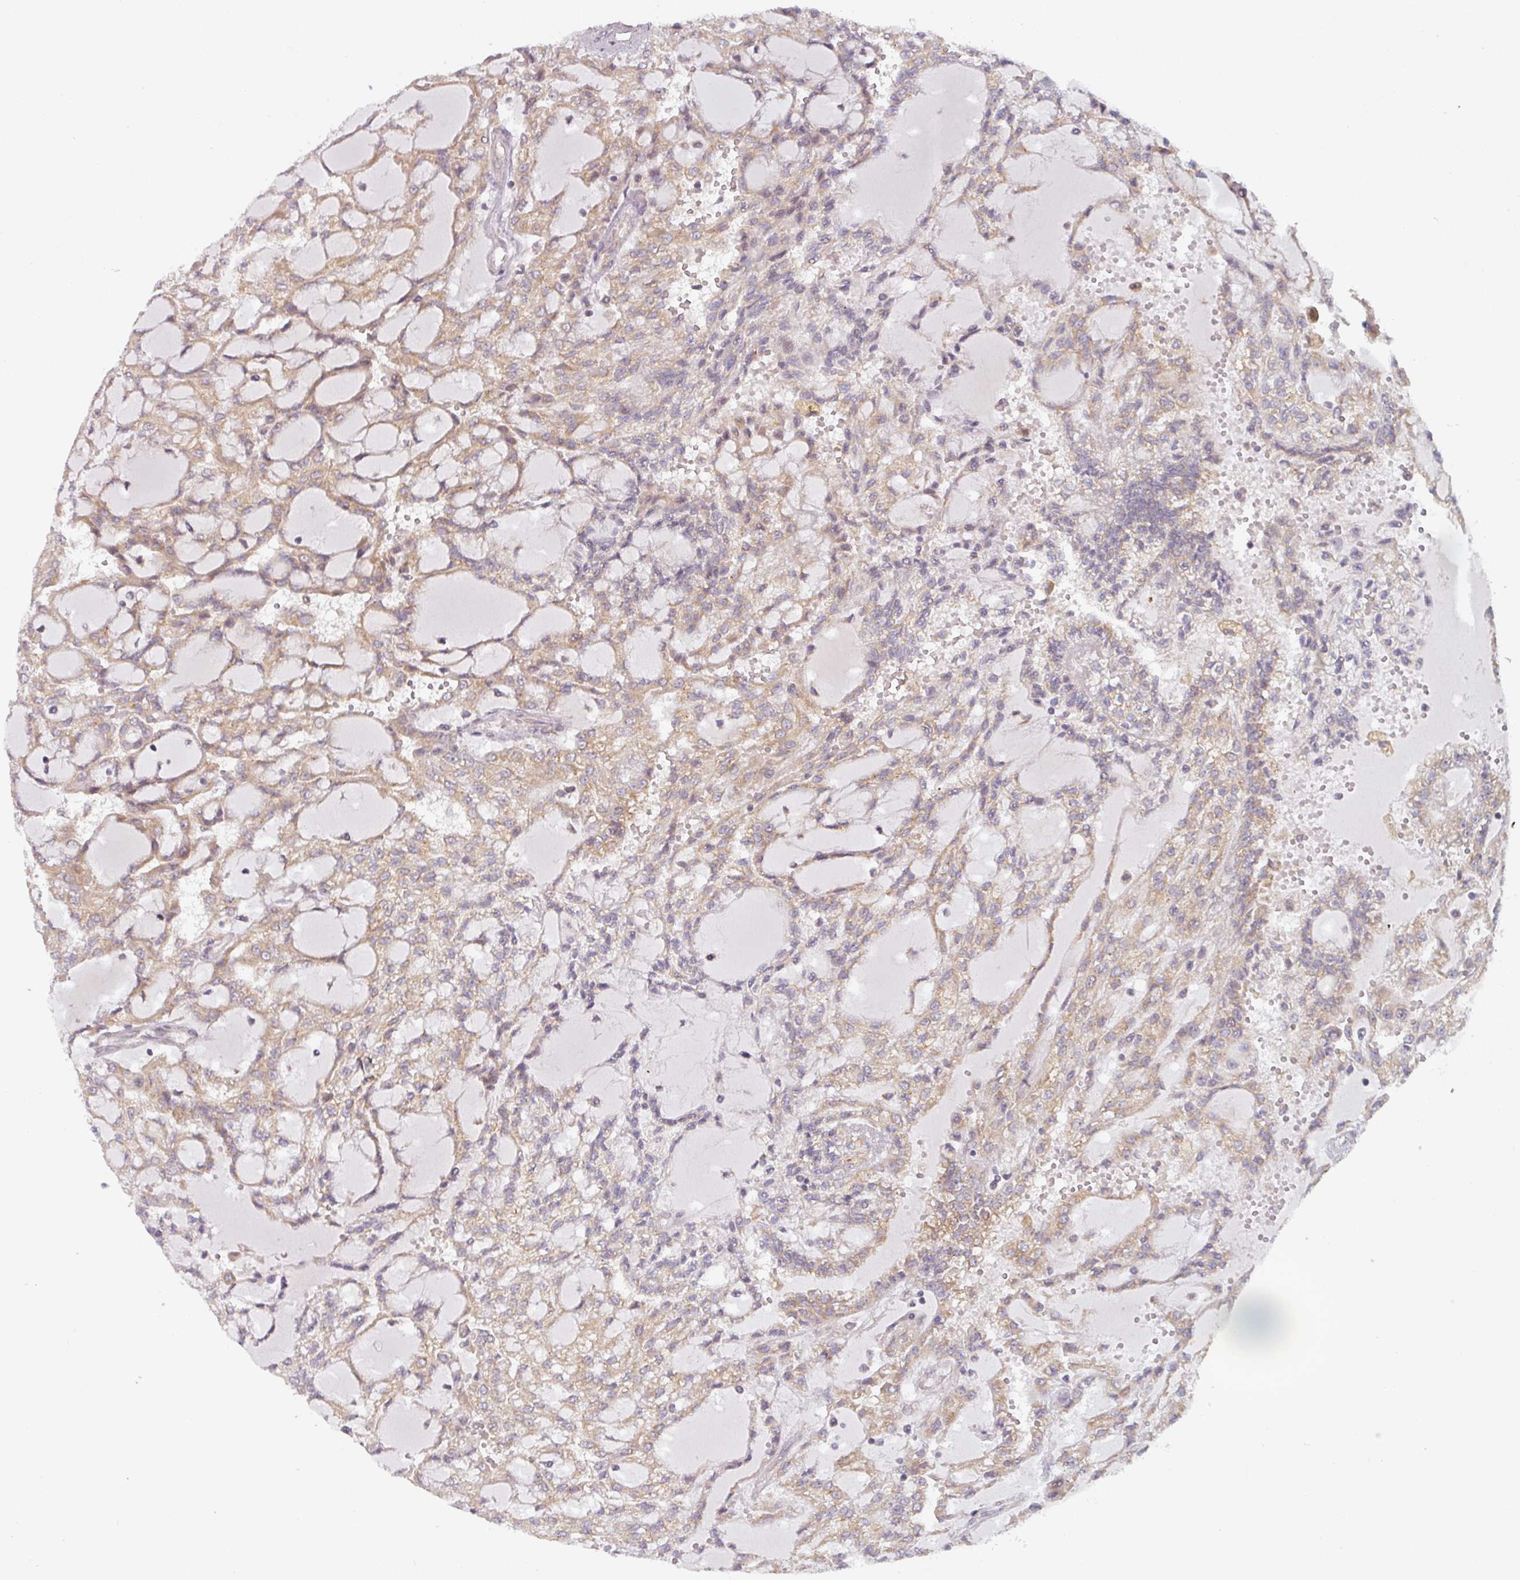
{"staining": {"intensity": "weak", "quantity": ">75%", "location": "cytoplasmic/membranous"}, "tissue": "renal cancer", "cell_type": "Tumor cells", "image_type": "cancer", "snomed": [{"axis": "morphology", "description": "Adenocarcinoma, NOS"}, {"axis": "topography", "description": "Kidney"}], "caption": "Renal cancer stained for a protein (brown) reveals weak cytoplasmic/membranous positive expression in approximately >75% of tumor cells.", "gene": "TAPT1", "patient": {"sex": "male", "age": 63}}